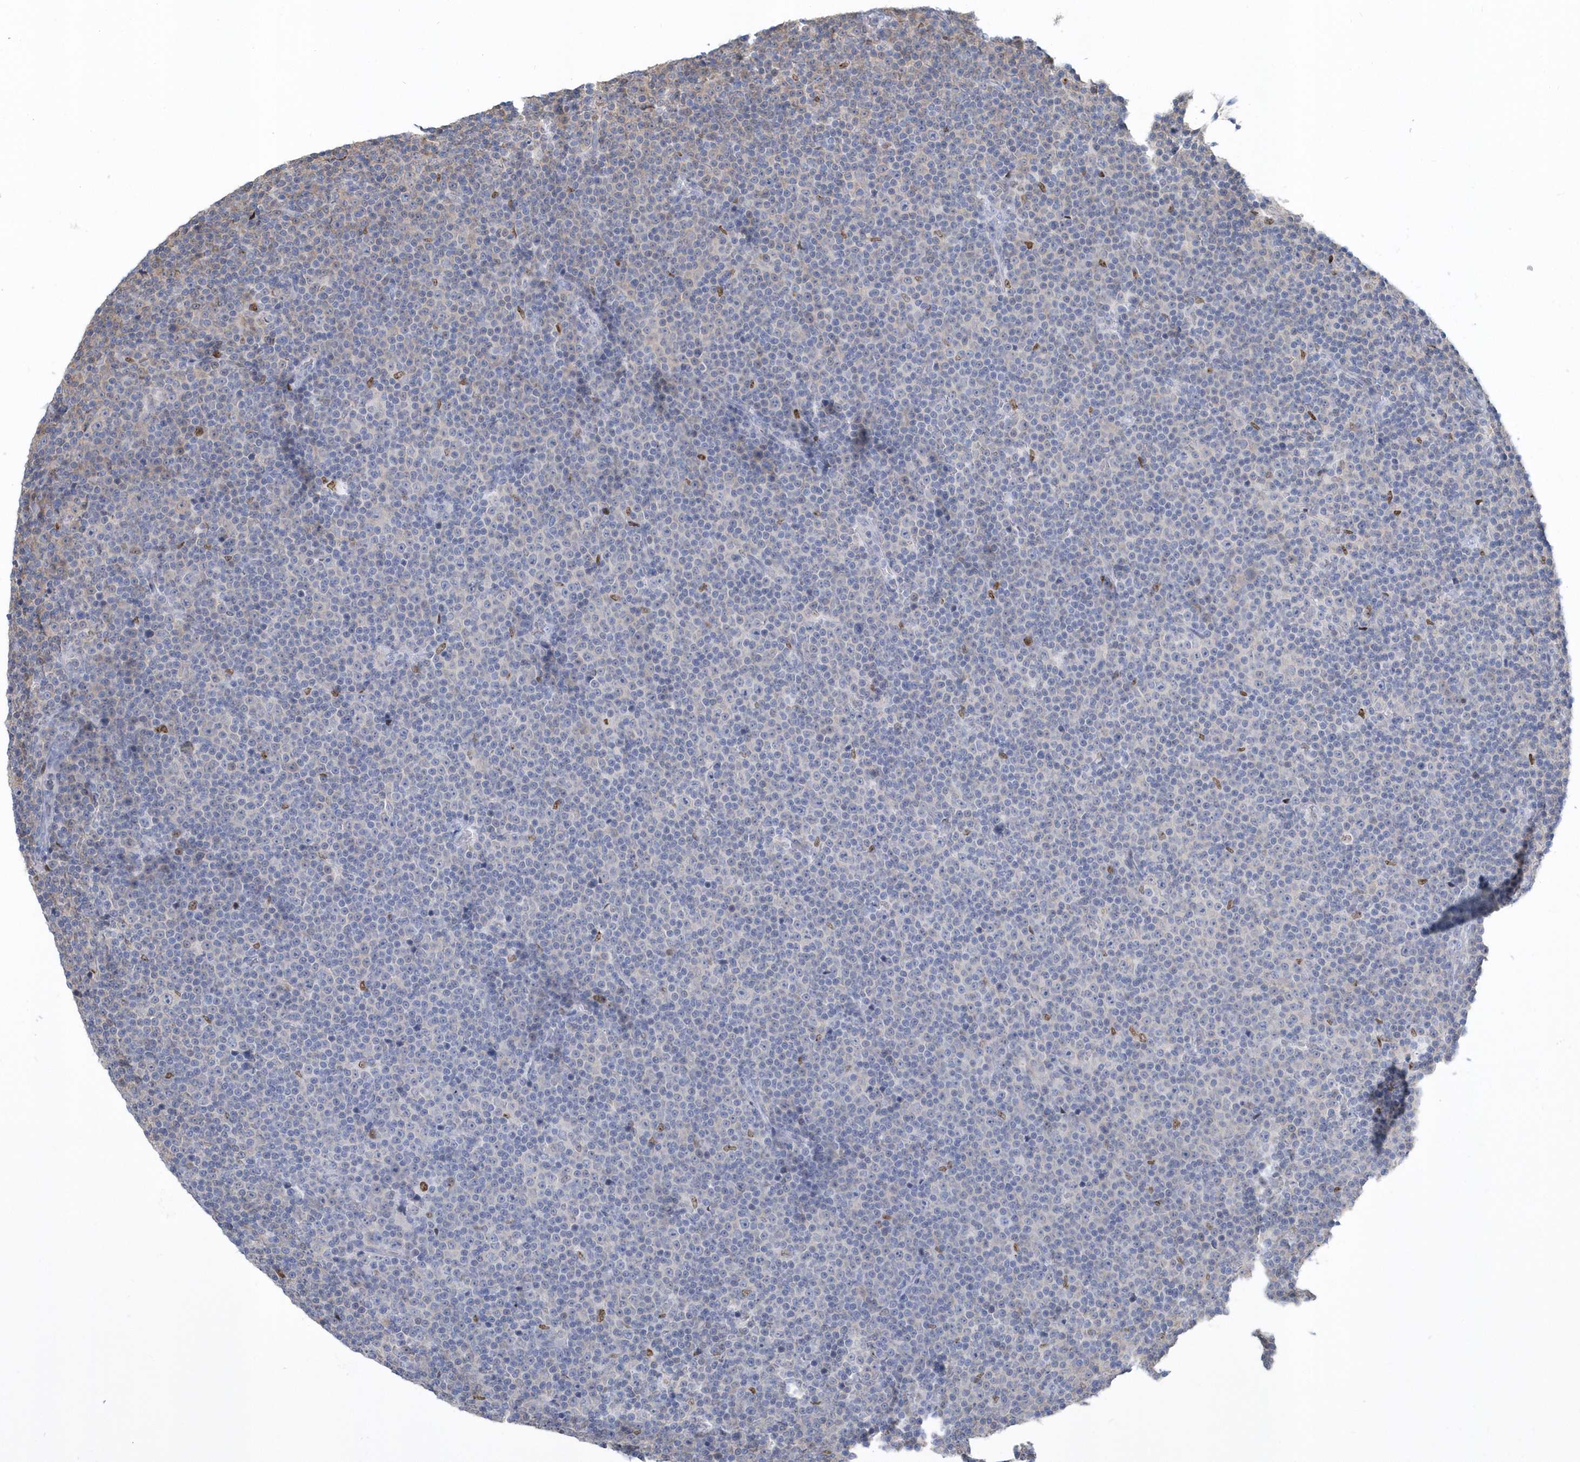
{"staining": {"intensity": "negative", "quantity": "none", "location": "none"}, "tissue": "lymphoma", "cell_type": "Tumor cells", "image_type": "cancer", "snomed": [{"axis": "morphology", "description": "Malignant lymphoma, non-Hodgkin's type, Low grade"}, {"axis": "topography", "description": "Lymph node"}], "caption": "DAB (3,3'-diaminobenzidine) immunohistochemical staining of human malignant lymphoma, non-Hodgkin's type (low-grade) exhibits no significant positivity in tumor cells. (Stains: DAB (3,3'-diaminobenzidine) immunohistochemistry (IHC) with hematoxylin counter stain, Microscopy: brightfield microscopy at high magnification).", "gene": "MACROH2A2", "patient": {"sex": "female", "age": 67}}